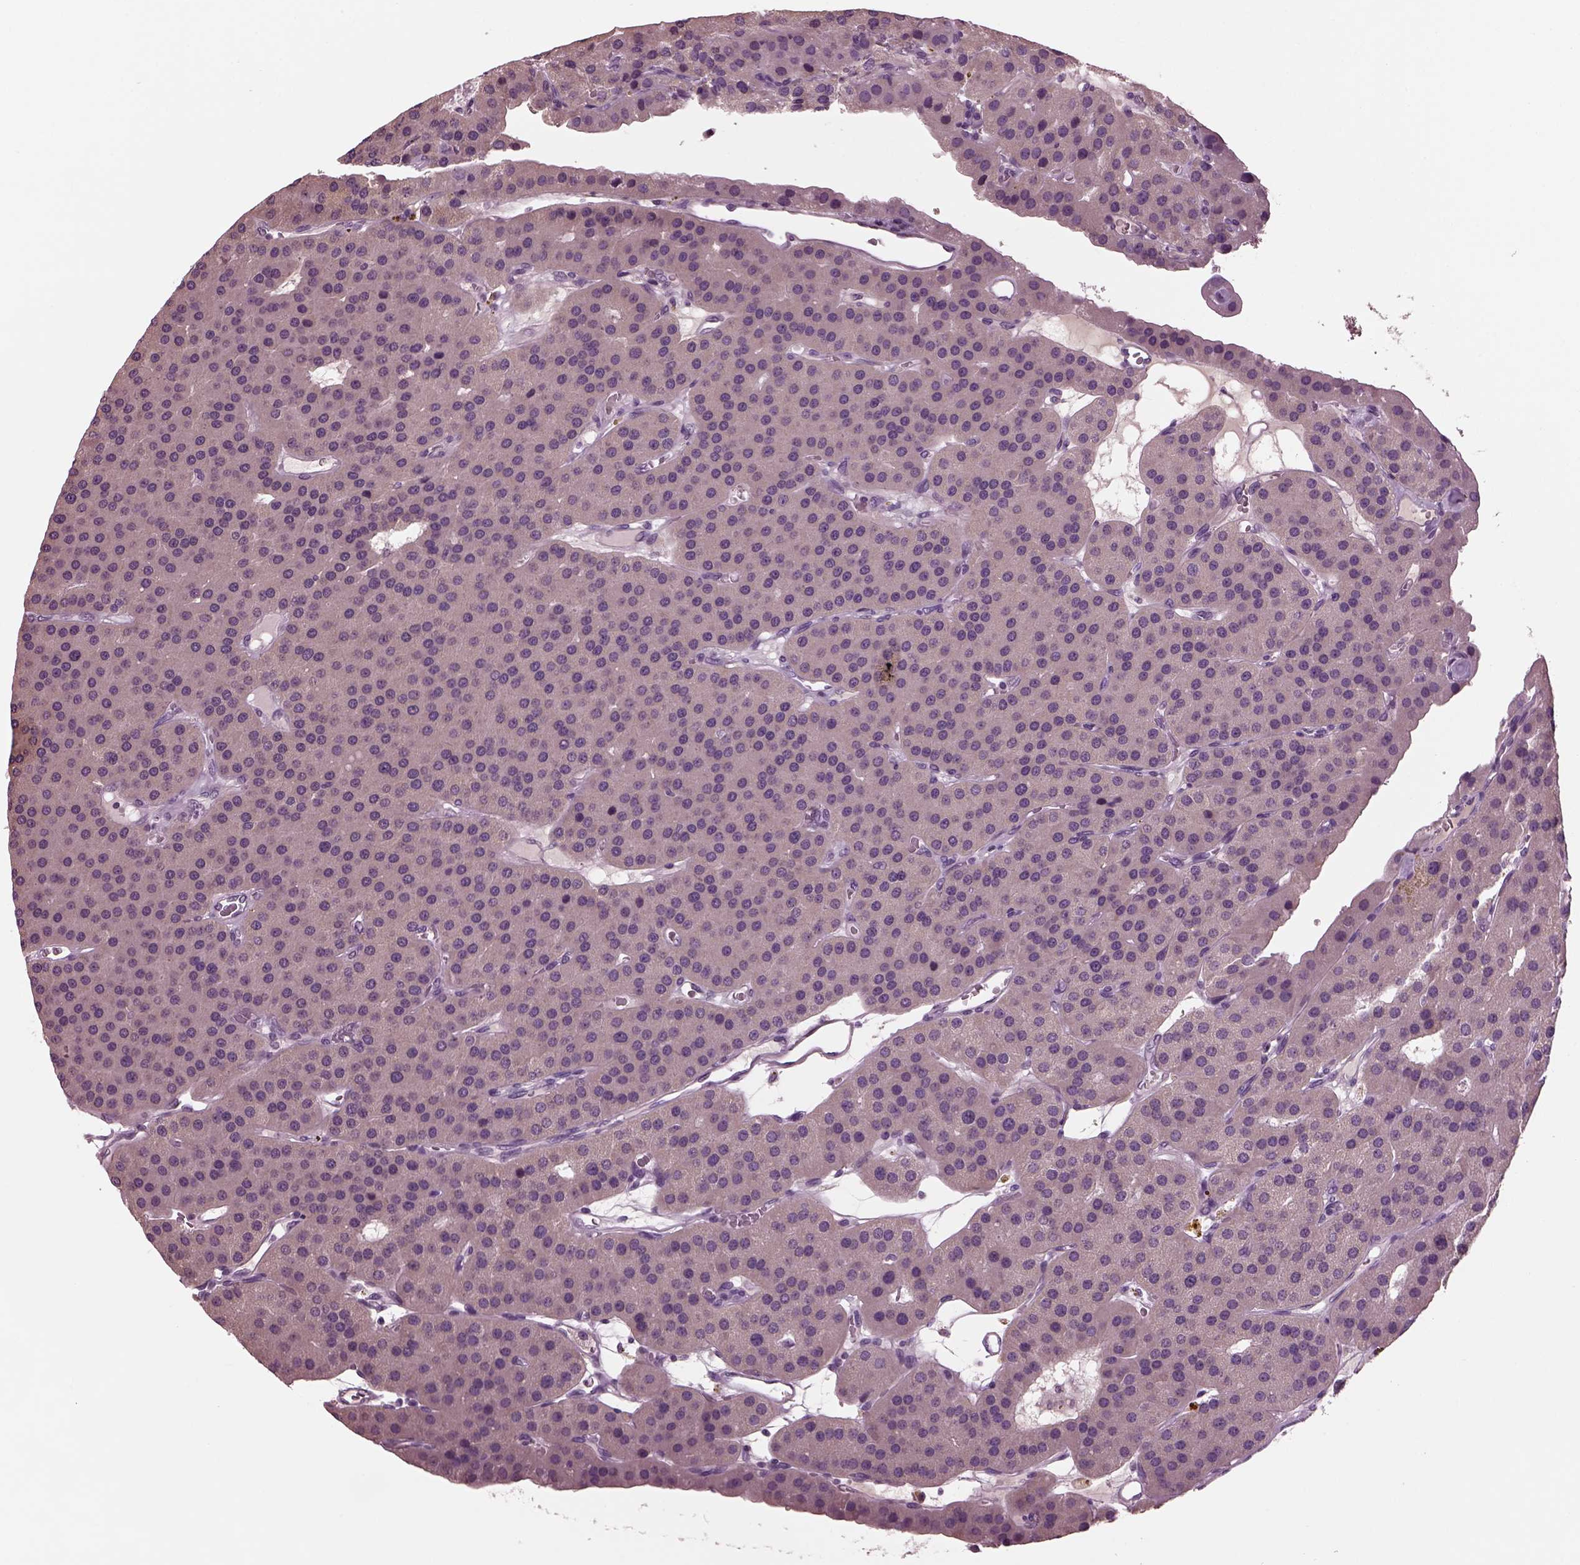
{"staining": {"intensity": "negative", "quantity": "none", "location": "none"}, "tissue": "parathyroid gland", "cell_type": "Glandular cells", "image_type": "normal", "snomed": [{"axis": "morphology", "description": "Normal tissue, NOS"}, {"axis": "morphology", "description": "Adenoma, NOS"}, {"axis": "topography", "description": "Parathyroid gland"}], "caption": "This is an immunohistochemistry (IHC) image of benign parathyroid gland. There is no expression in glandular cells.", "gene": "CLCN4", "patient": {"sex": "female", "age": 86}}